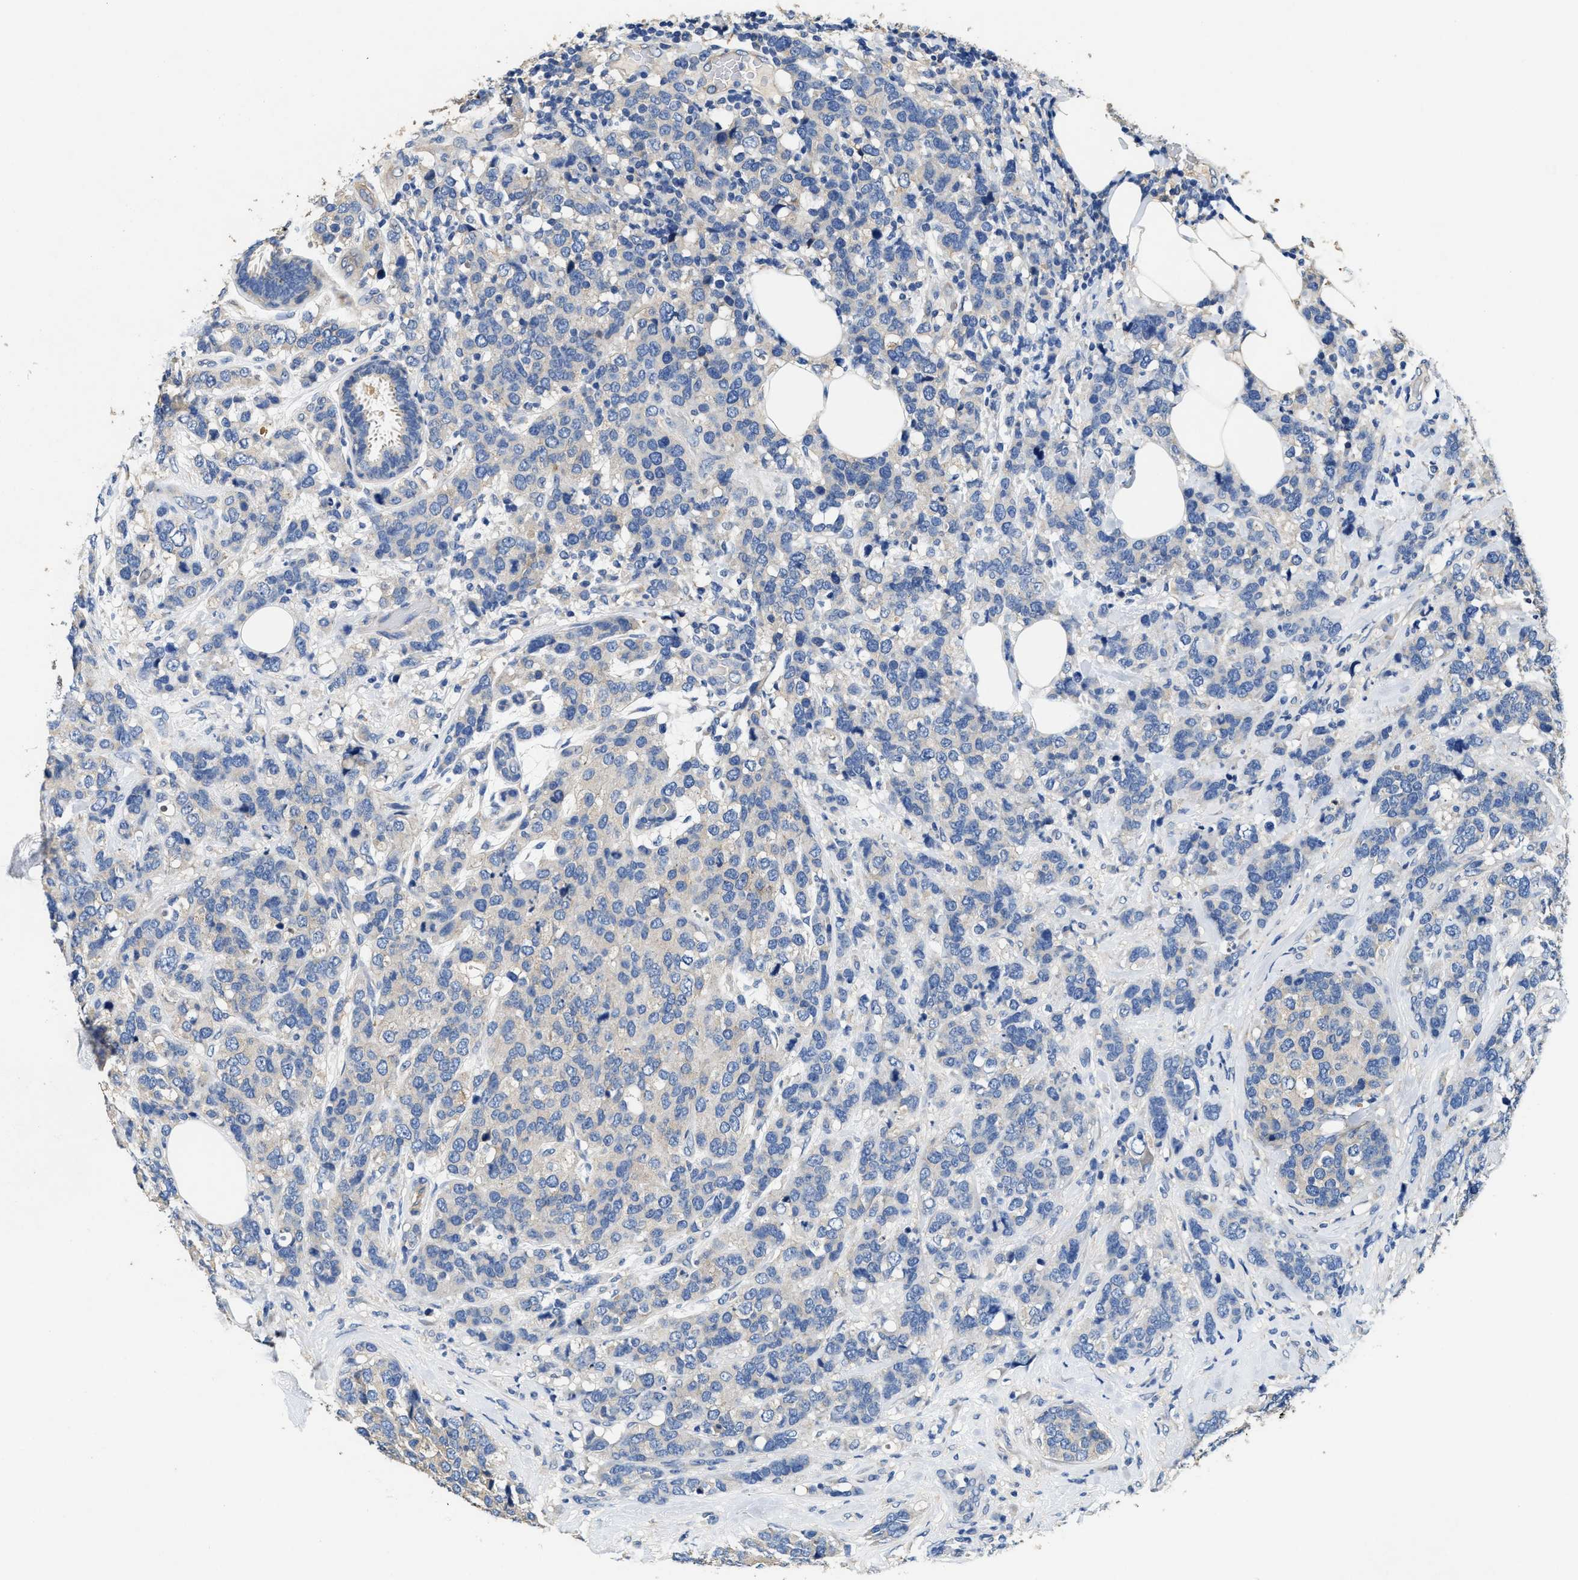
{"staining": {"intensity": "negative", "quantity": "none", "location": "none"}, "tissue": "breast cancer", "cell_type": "Tumor cells", "image_type": "cancer", "snomed": [{"axis": "morphology", "description": "Lobular carcinoma"}, {"axis": "topography", "description": "Breast"}], "caption": "This is a photomicrograph of immunohistochemistry staining of breast lobular carcinoma, which shows no staining in tumor cells.", "gene": "PEG10", "patient": {"sex": "female", "age": 59}}